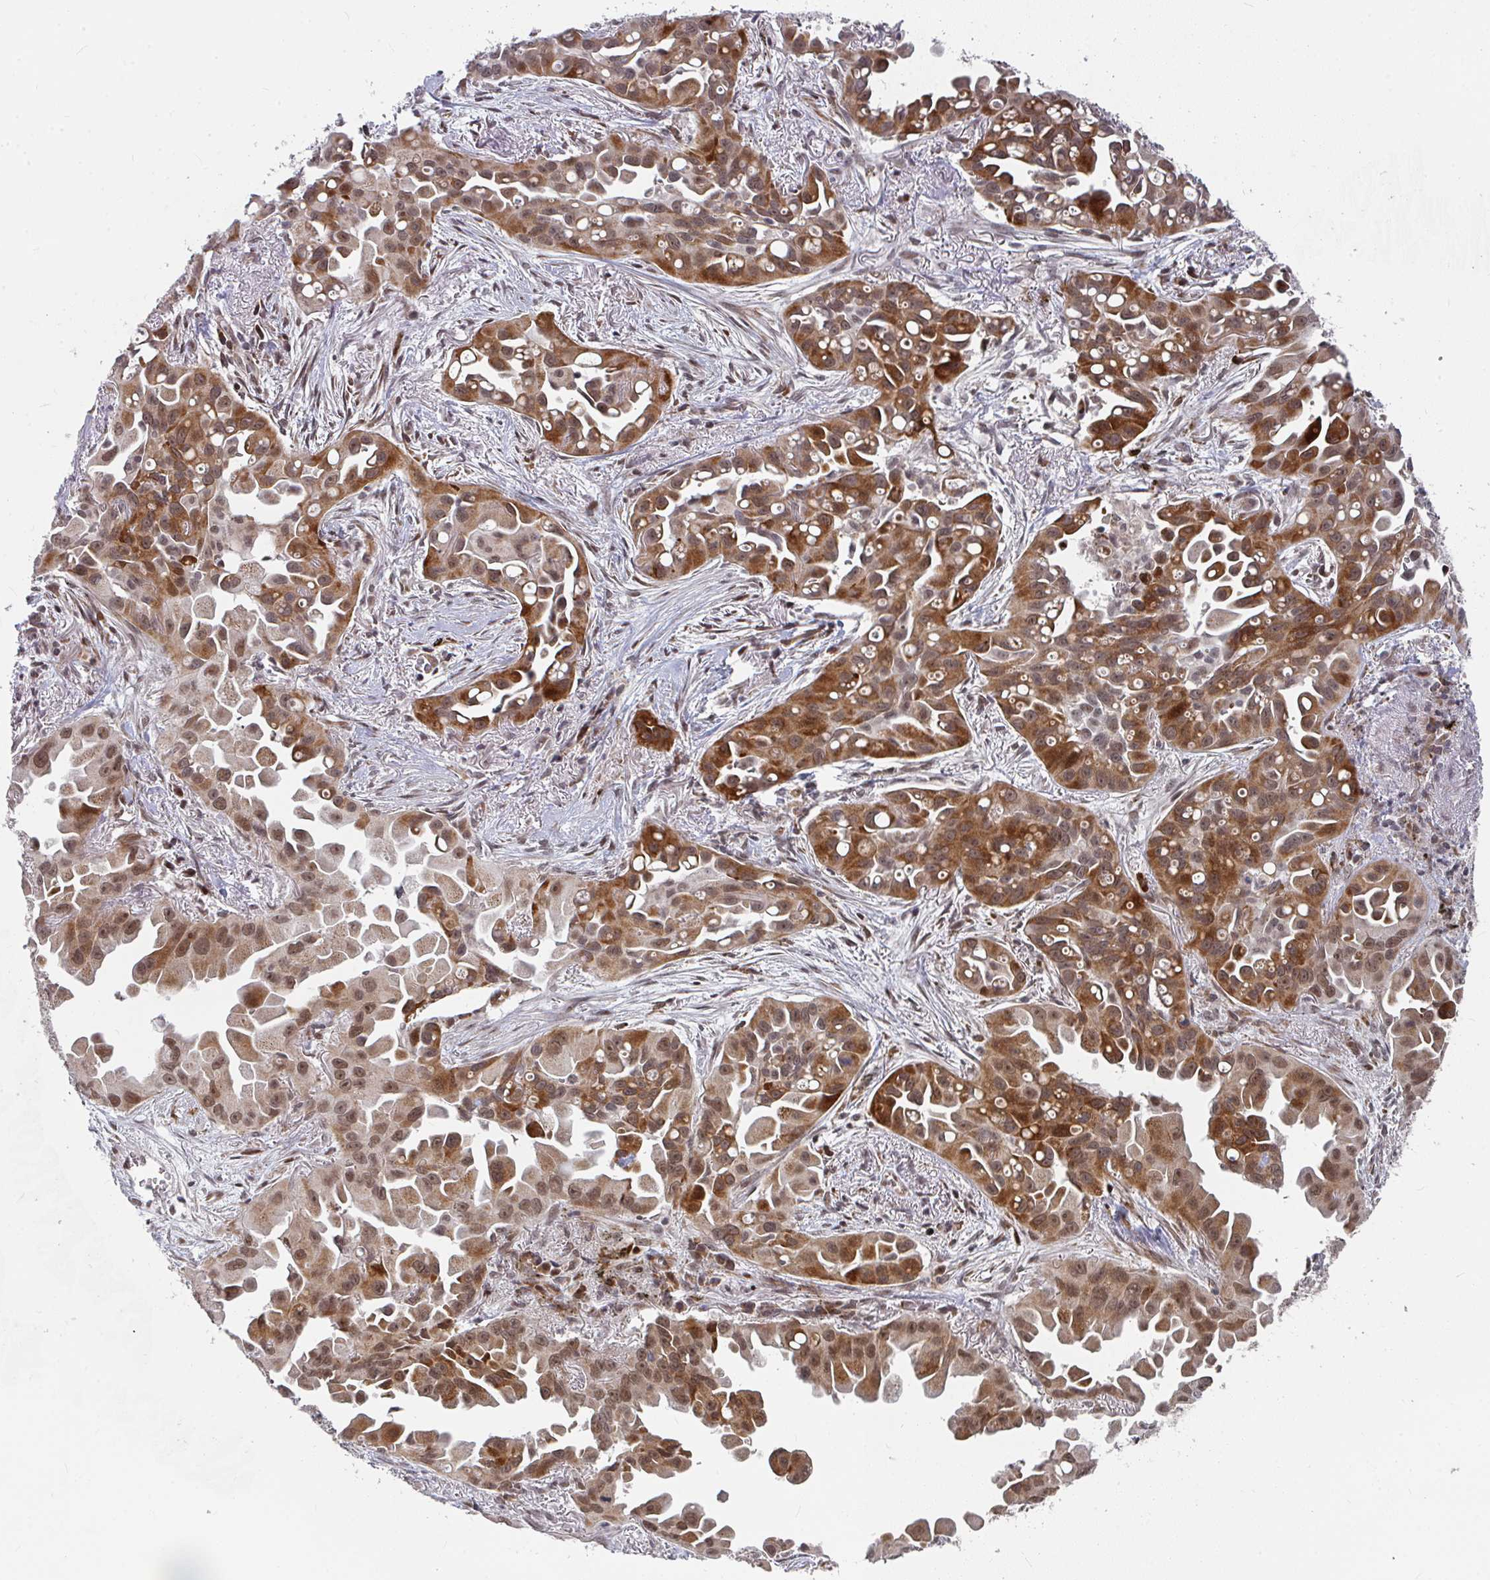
{"staining": {"intensity": "strong", "quantity": ">75%", "location": "cytoplasmic/membranous,nuclear"}, "tissue": "lung cancer", "cell_type": "Tumor cells", "image_type": "cancer", "snomed": [{"axis": "morphology", "description": "Adenocarcinoma, NOS"}, {"axis": "topography", "description": "Lung"}], "caption": "Brown immunohistochemical staining in lung cancer exhibits strong cytoplasmic/membranous and nuclear expression in about >75% of tumor cells.", "gene": "RBBP5", "patient": {"sex": "male", "age": 68}}